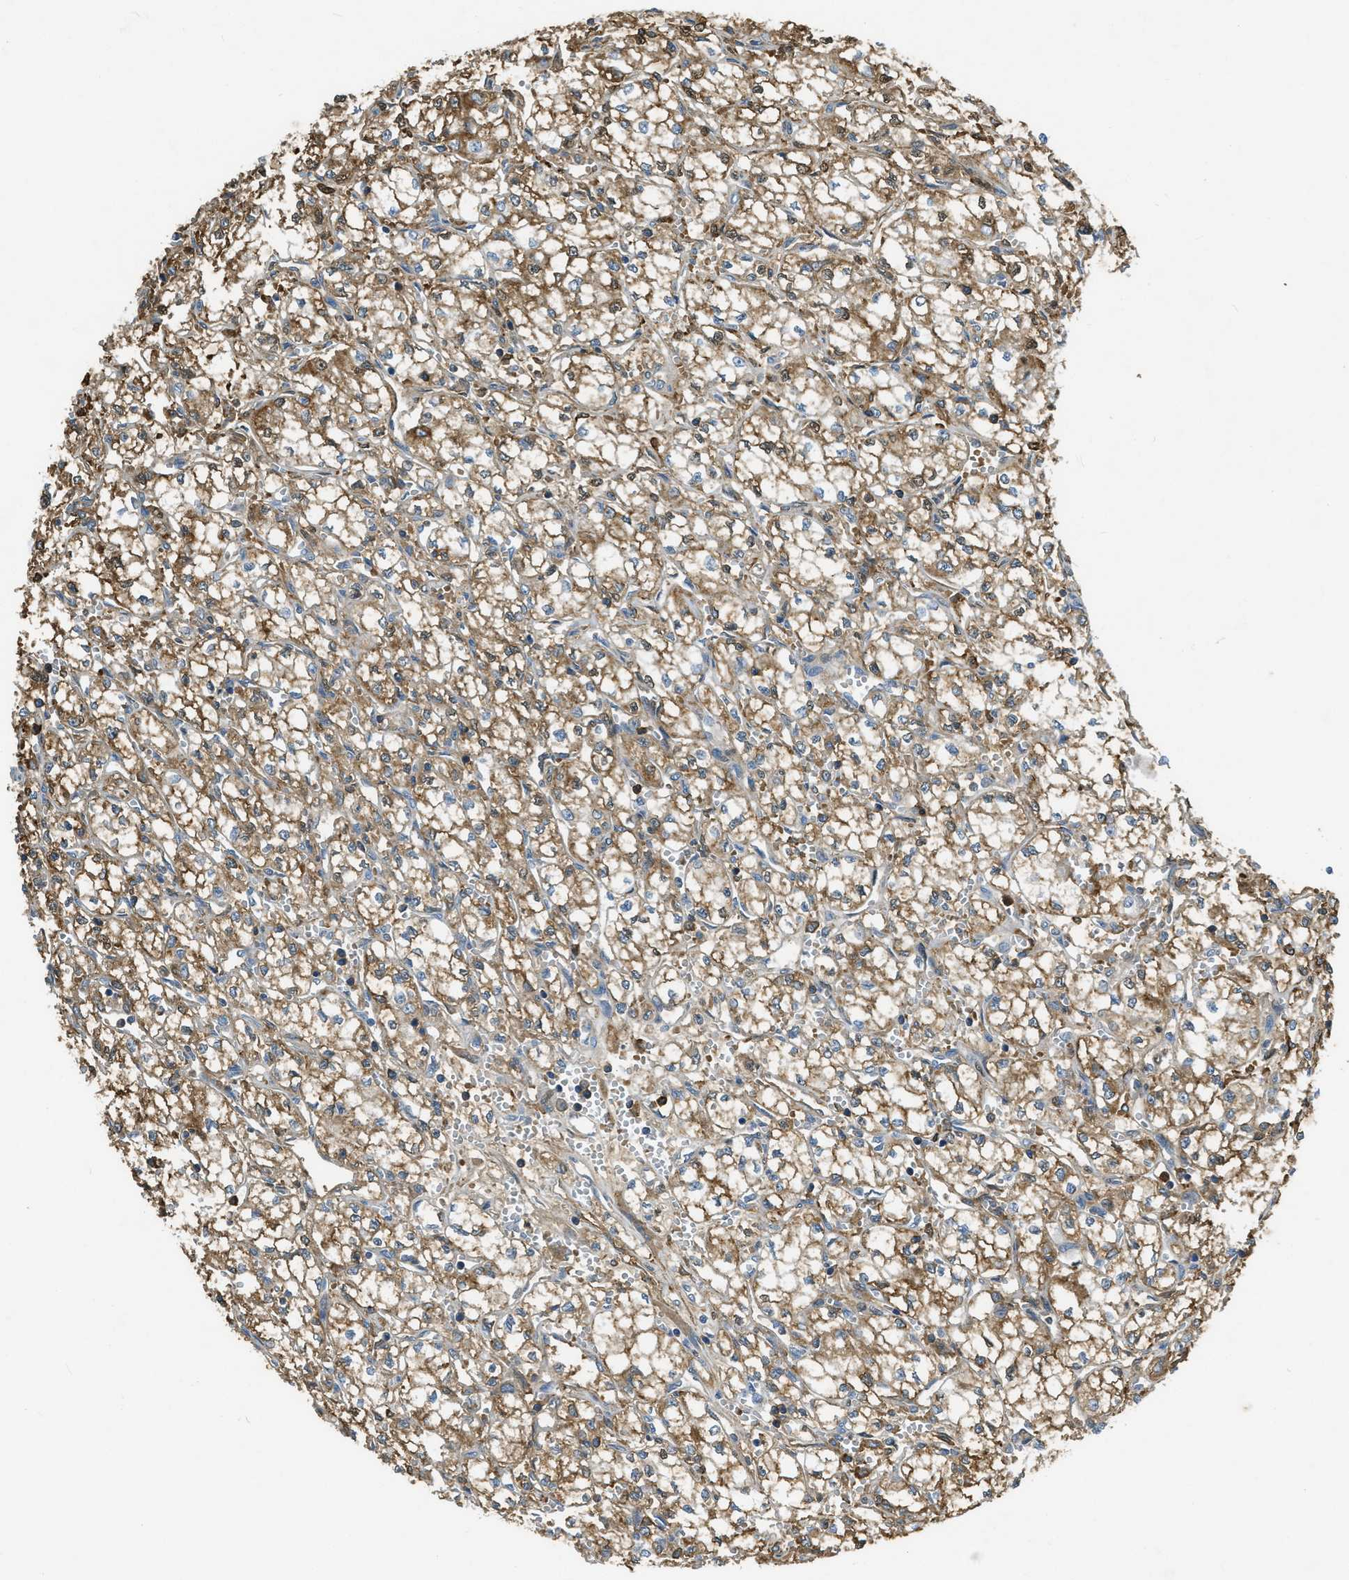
{"staining": {"intensity": "moderate", "quantity": ">75%", "location": "cytoplasmic/membranous"}, "tissue": "renal cancer", "cell_type": "Tumor cells", "image_type": "cancer", "snomed": [{"axis": "morphology", "description": "Normal tissue, NOS"}, {"axis": "morphology", "description": "Adenocarcinoma, NOS"}, {"axis": "topography", "description": "Kidney"}], "caption": "Tumor cells exhibit moderate cytoplasmic/membranous staining in approximately >75% of cells in renal cancer (adenocarcinoma).", "gene": "PRTN3", "patient": {"sex": "male", "age": 59}}